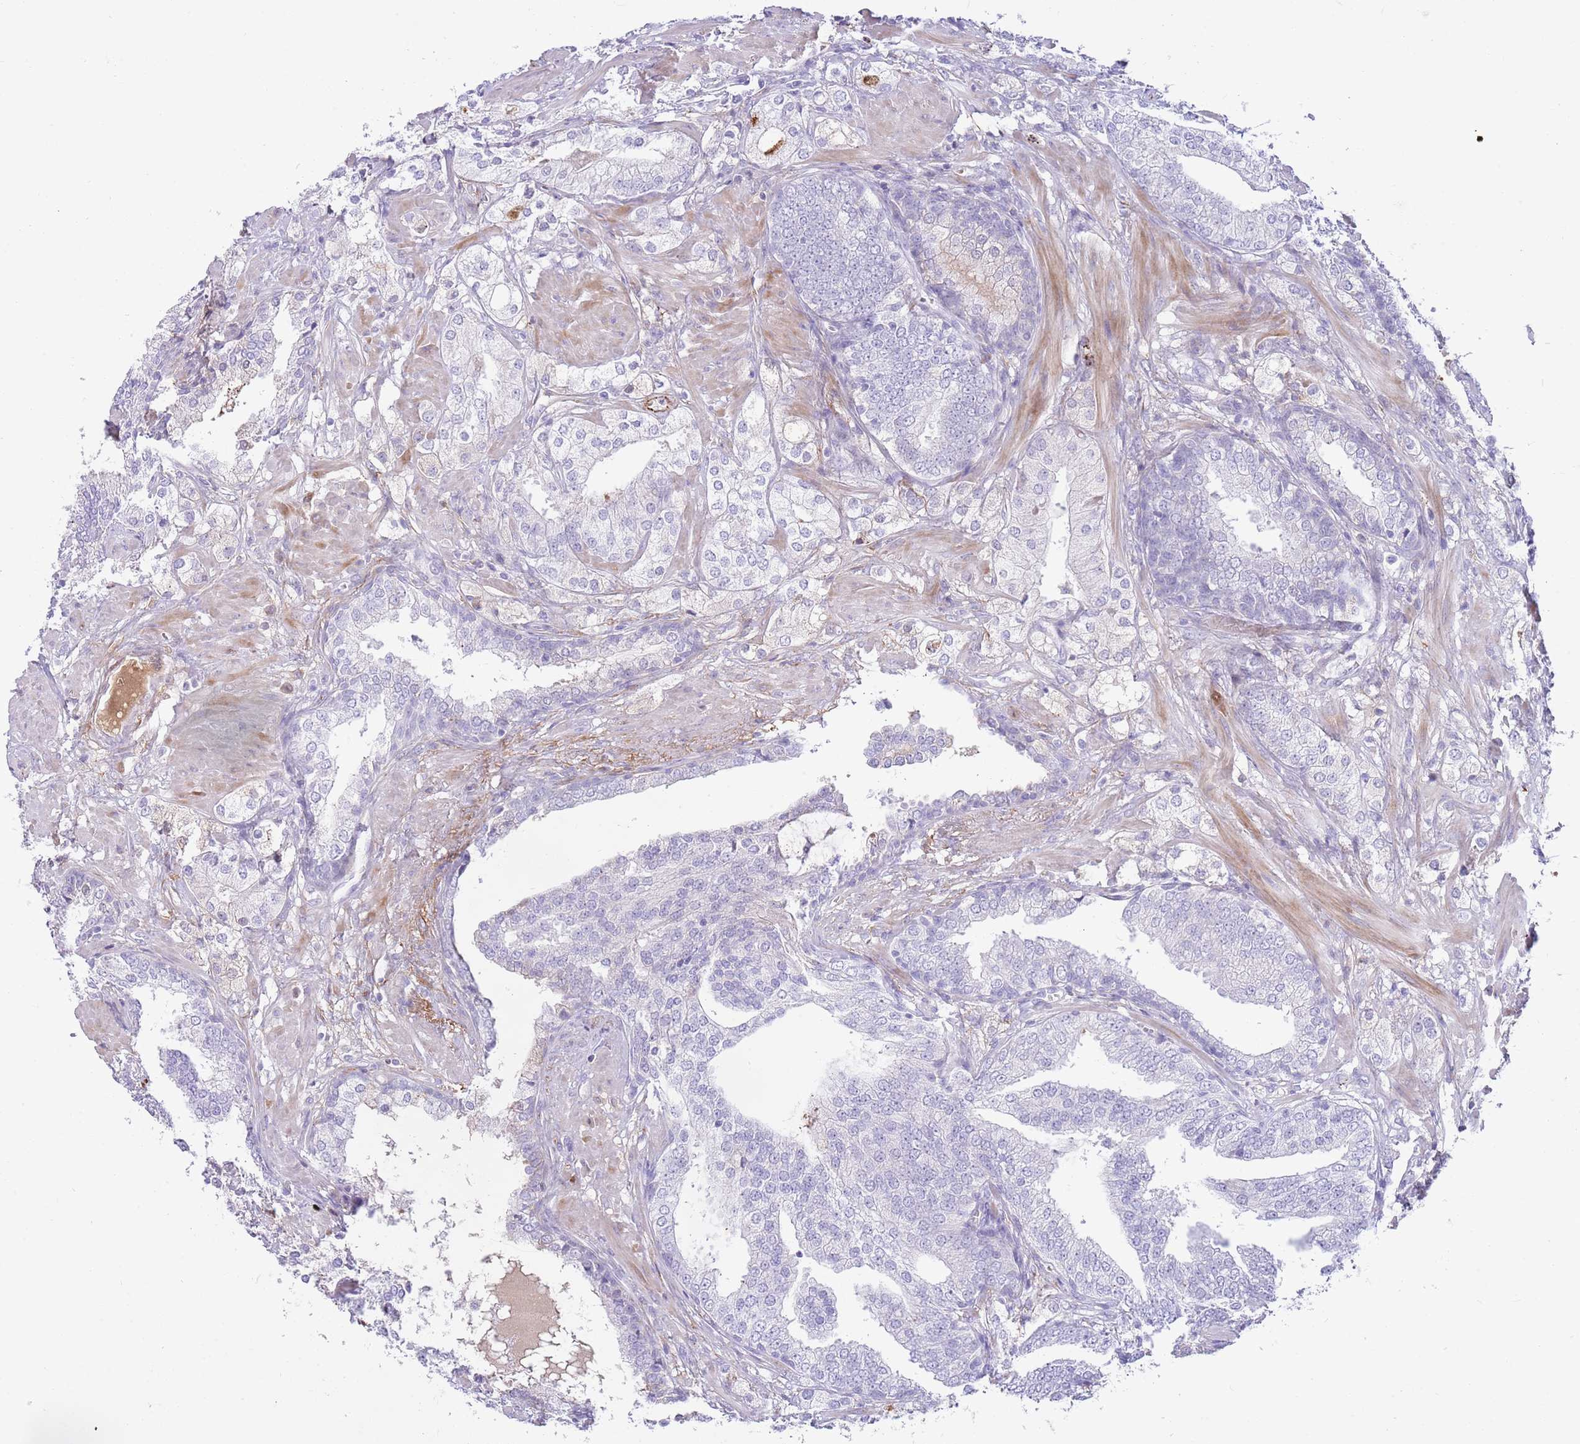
{"staining": {"intensity": "negative", "quantity": "none", "location": "none"}, "tissue": "prostate cancer", "cell_type": "Tumor cells", "image_type": "cancer", "snomed": [{"axis": "morphology", "description": "Adenocarcinoma, High grade"}, {"axis": "topography", "description": "Prostate"}], "caption": "IHC micrograph of prostate adenocarcinoma (high-grade) stained for a protein (brown), which exhibits no expression in tumor cells.", "gene": "LEPROTL1", "patient": {"sex": "male", "age": 50}}